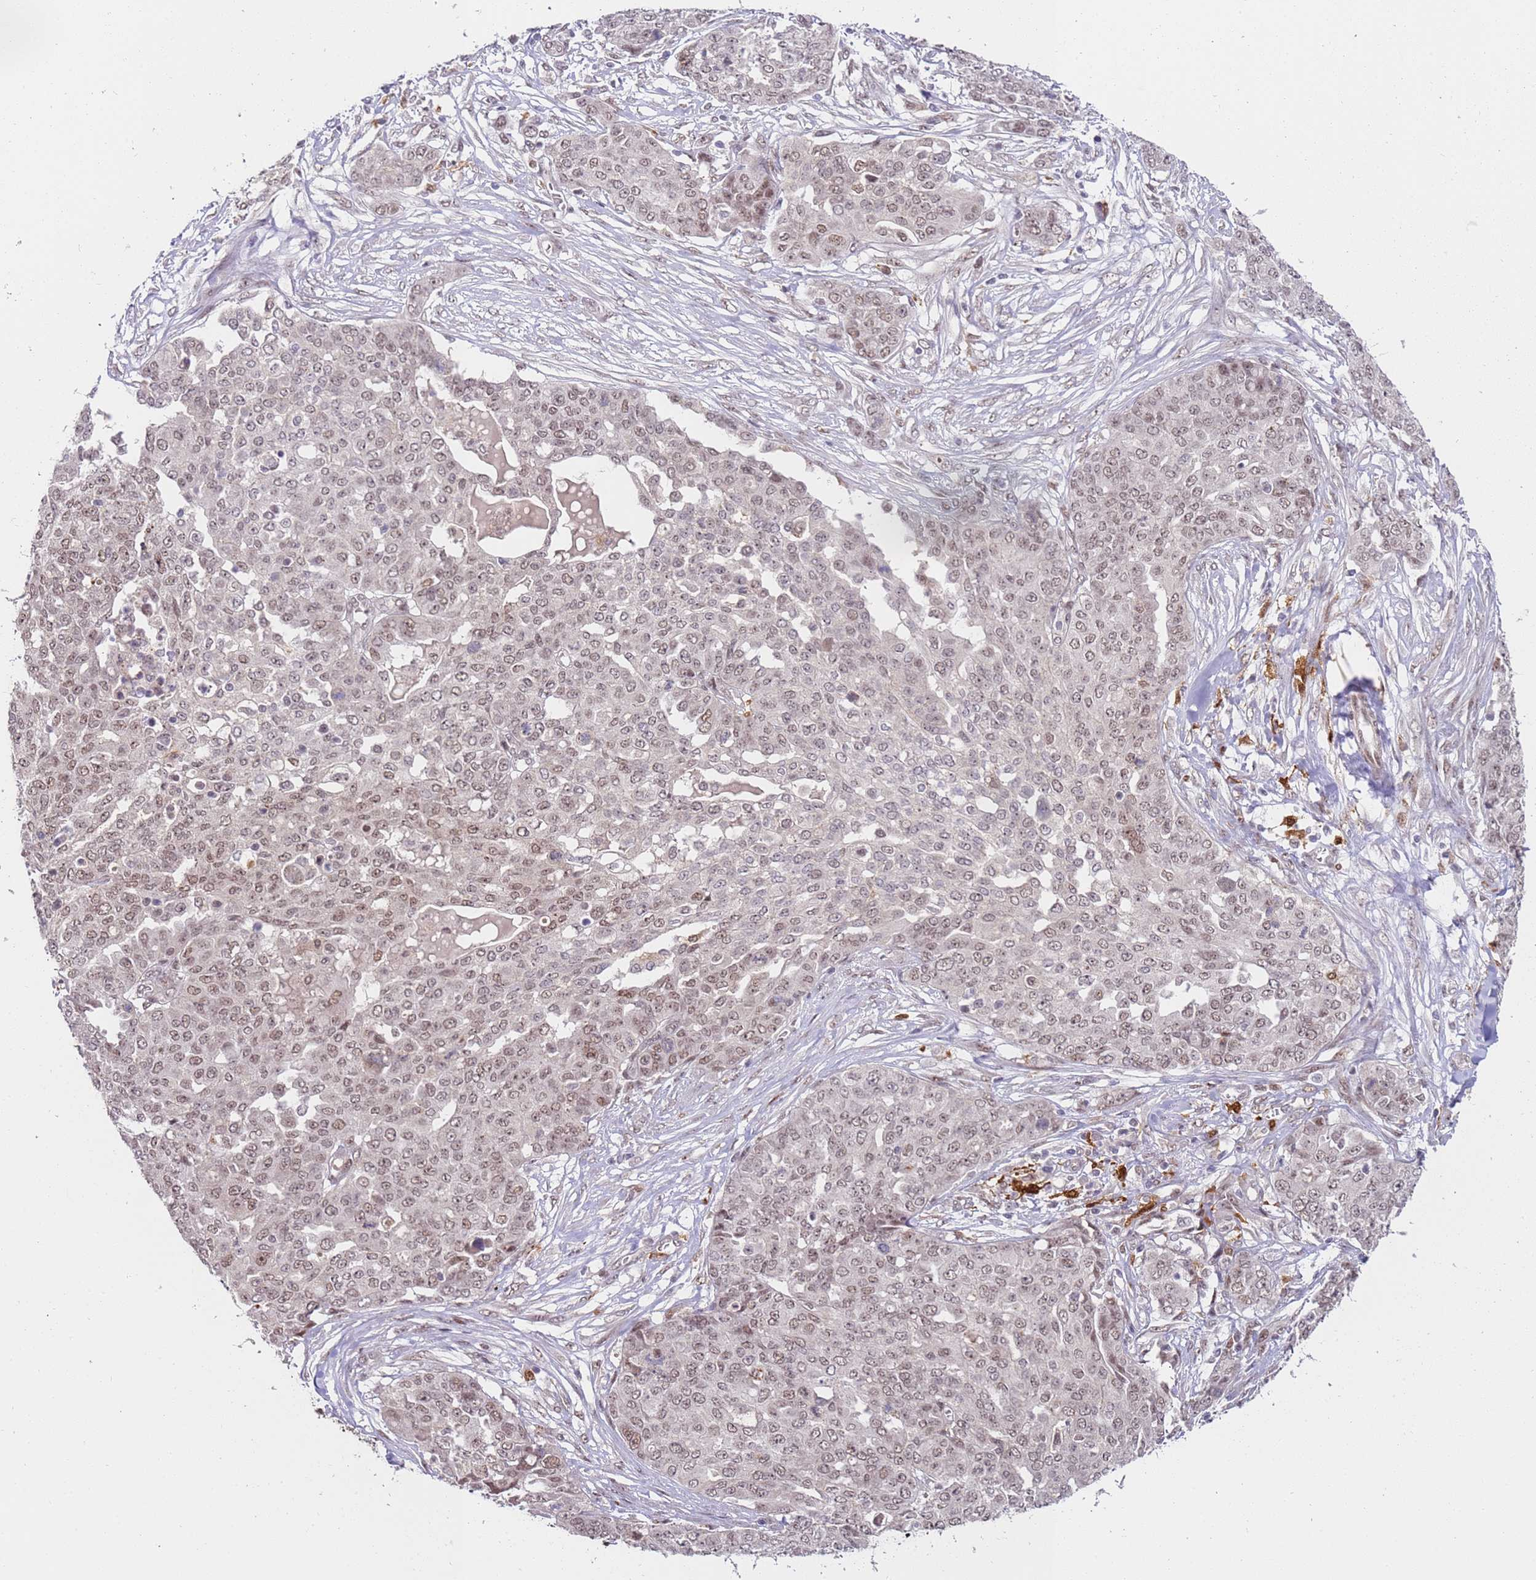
{"staining": {"intensity": "weak", "quantity": "25%-75%", "location": "nuclear"}, "tissue": "ovarian cancer", "cell_type": "Tumor cells", "image_type": "cancer", "snomed": [{"axis": "morphology", "description": "Cystadenocarcinoma, serous, NOS"}, {"axis": "topography", "description": "Soft tissue"}, {"axis": "topography", "description": "Ovary"}], "caption": "Ovarian serous cystadenocarcinoma was stained to show a protein in brown. There is low levels of weak nuclear positivity in about 25%-75% of tumor cells.", "gene": "LGALSL", "patient": {"sex": "female", "age": 57}}